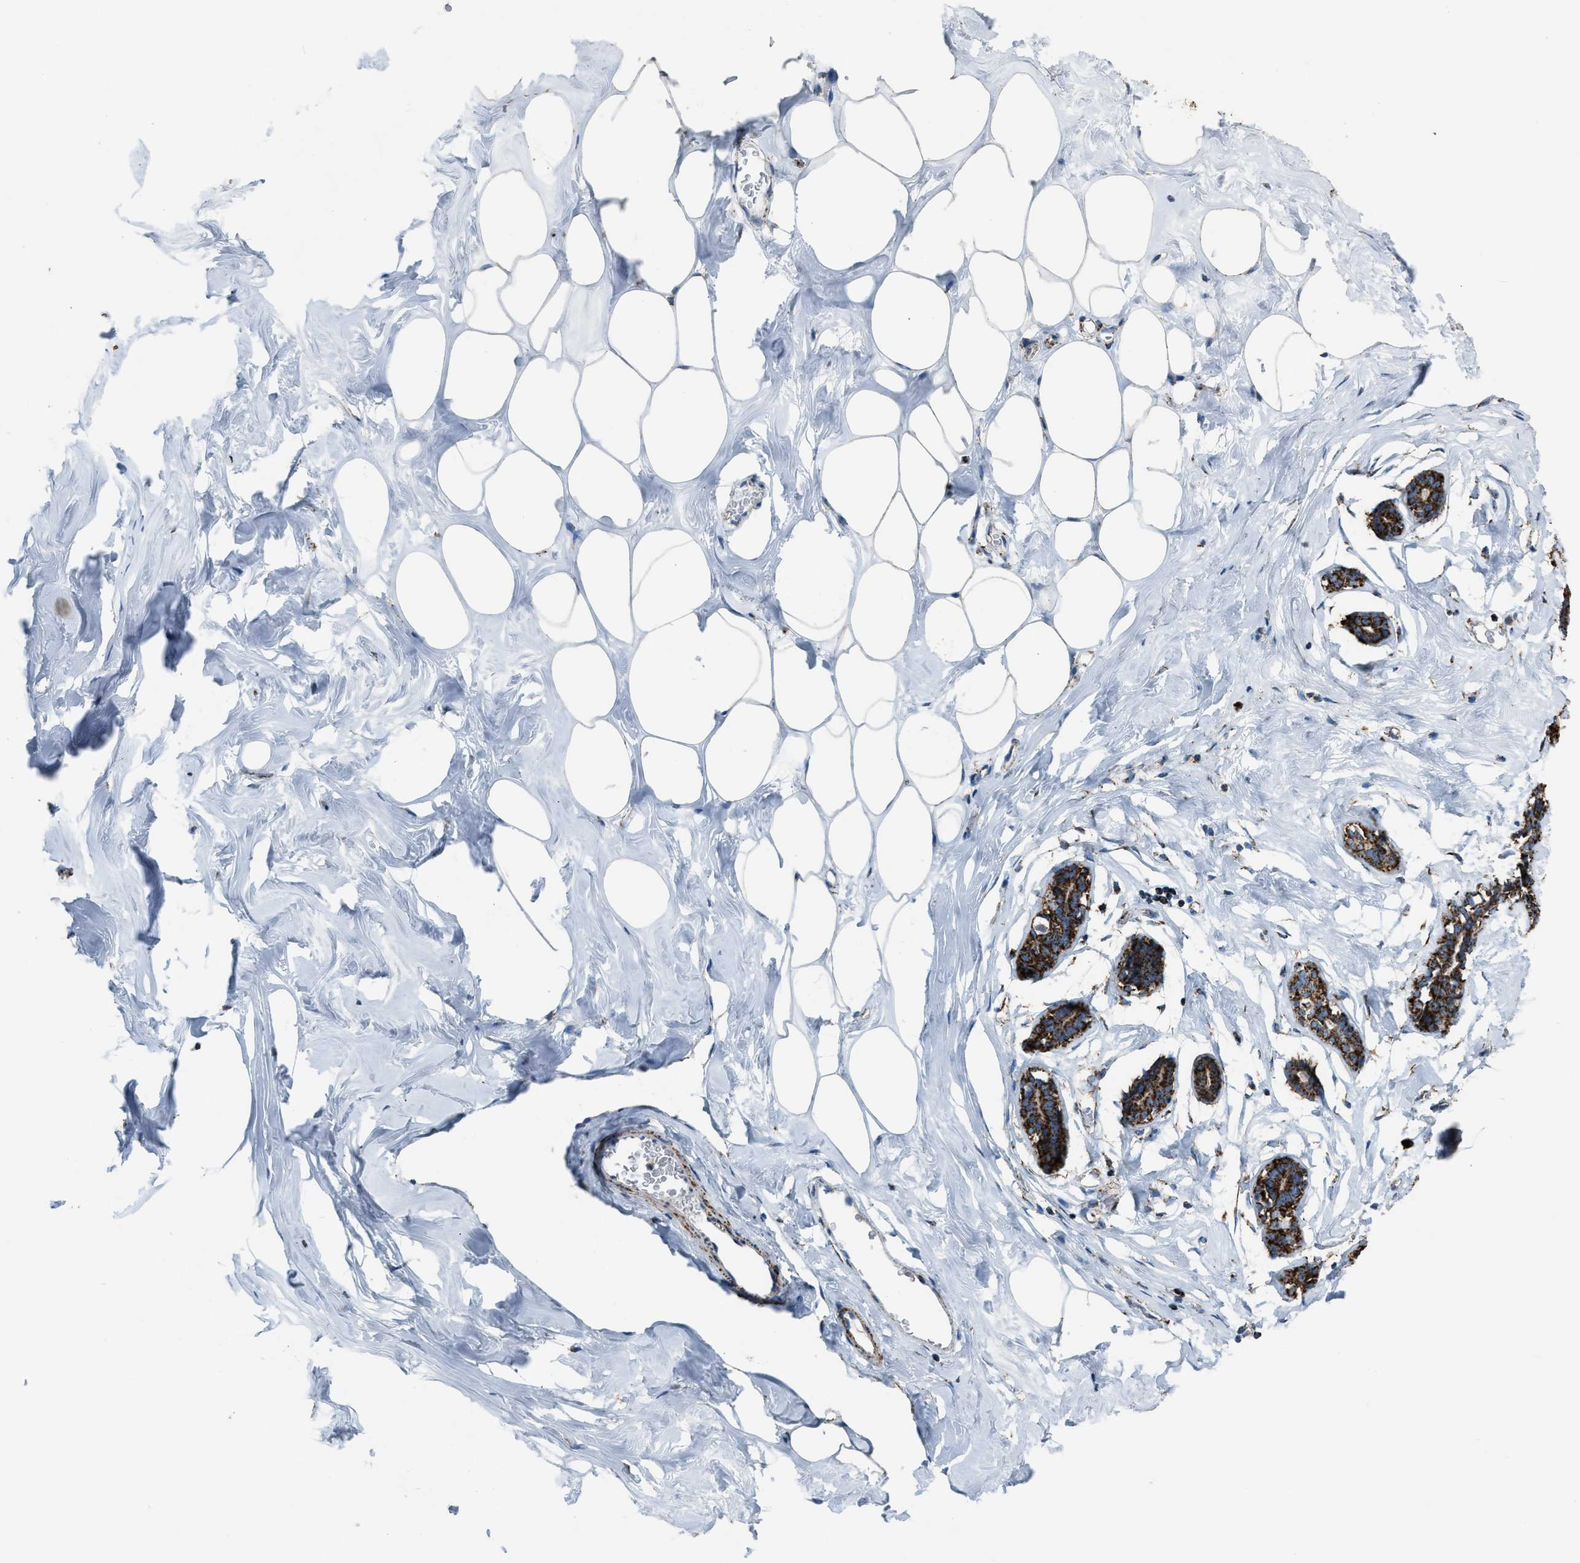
{"staining": {"intensity": "strong", "quantity": ">75%", "location": "cytoplasmic/membranous"}, "tissue": "adipose tissue", "cell_type": "Adipocytes", "image_type": "normal", "snomed": [{"axis": "morphology", "description": "Normal tissue, NOS"}, {"axis": "morphology", "description": "Fibrosis, NOS"}, {"axis": "topography", "description": "Breast"}, {"axis": "topography", "description": "Adipose tissue"}], "caption": "Adipocytes display high levels of strong cytoplasmic/membranous positivity in approximately >75% of cells in normal adipose tissue. Using DAB (3,3'-diaminobenzidine) (brown) and hematoxylin (blue) stains, captured at high magnification using brightfield microscopy.", "gene": "MDH2", "patient": {"sex": "female", "age": 39}}